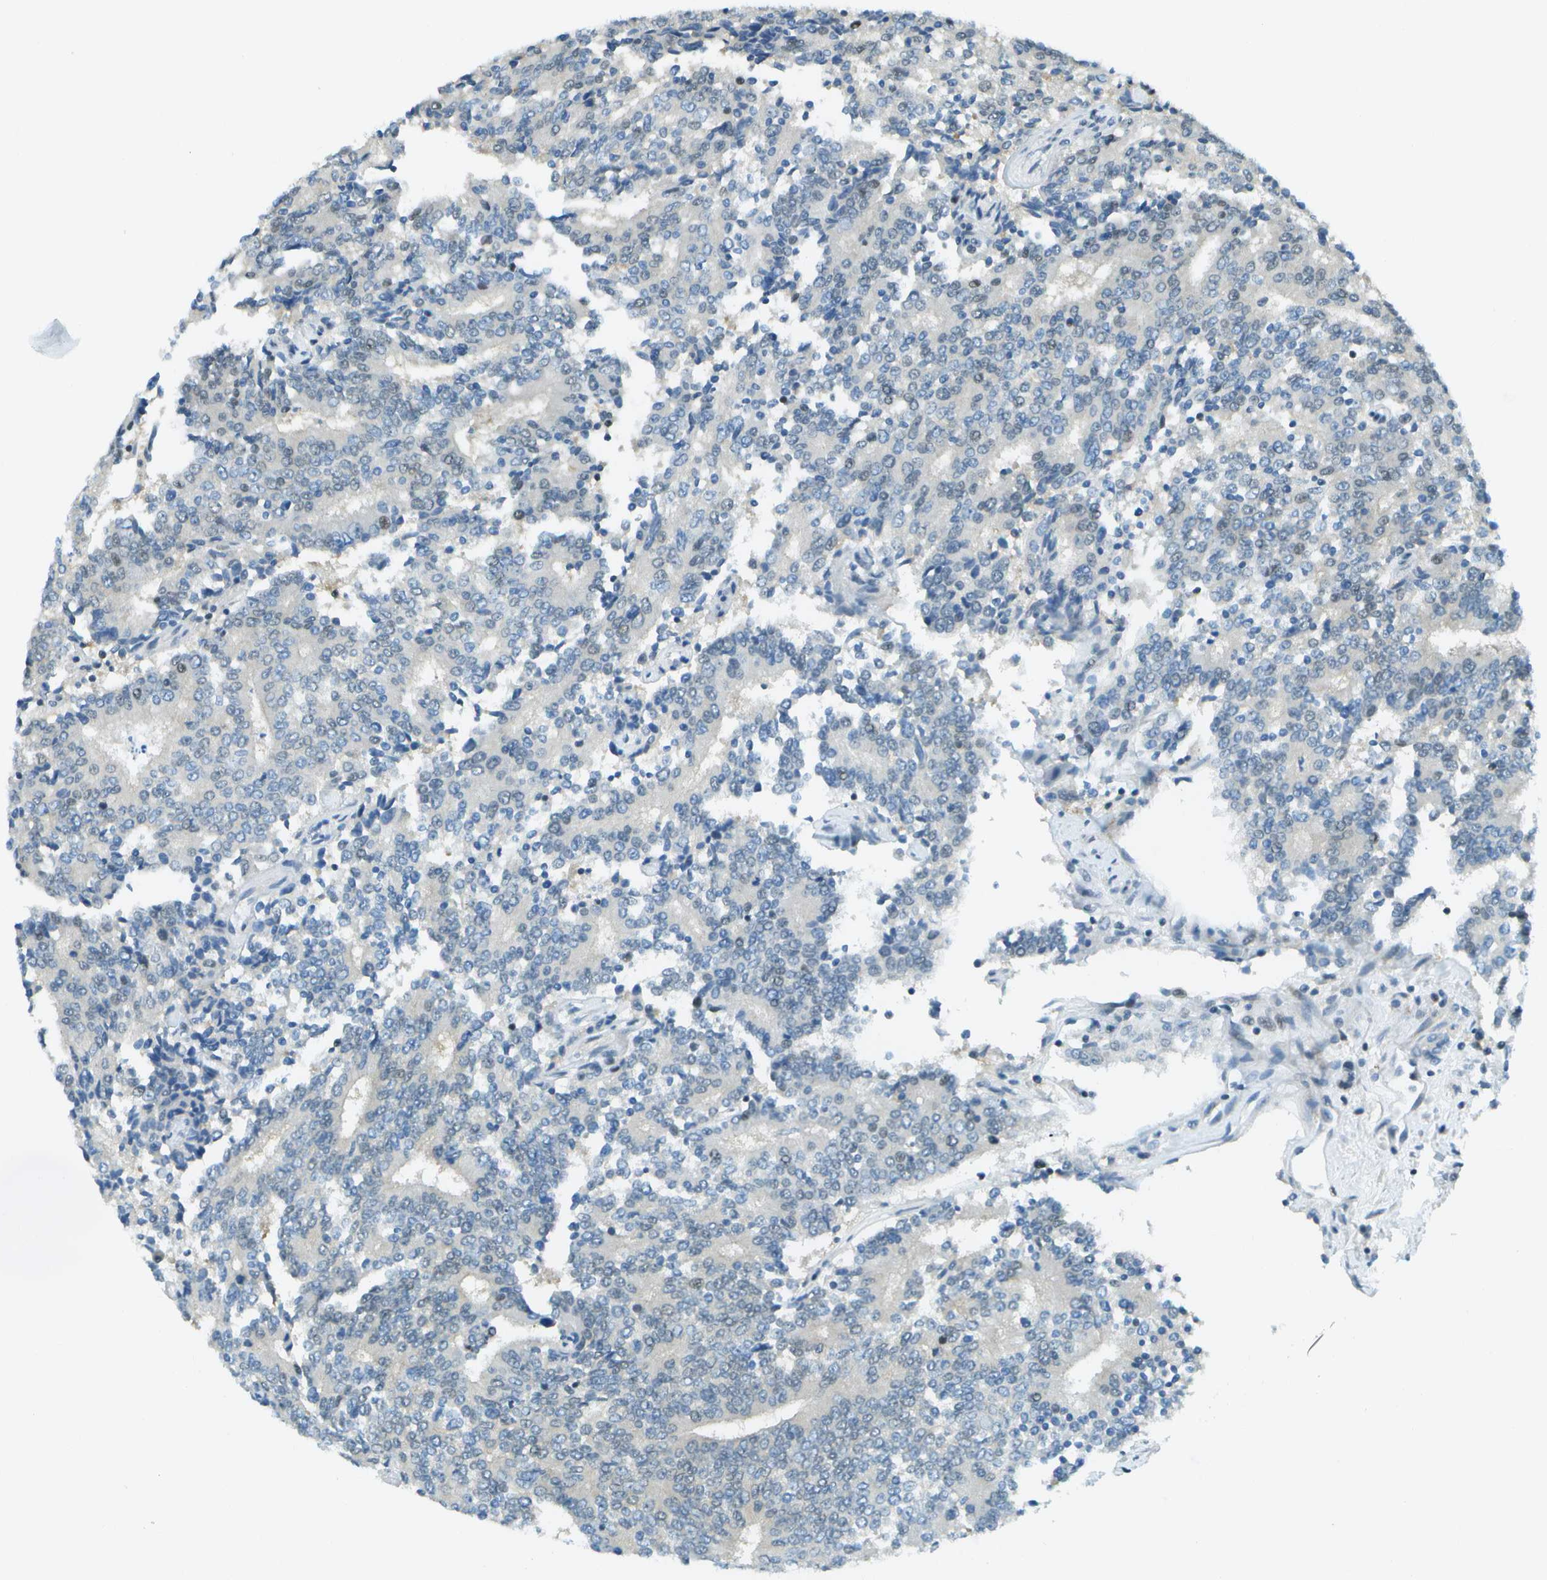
{"staining": {"intensity": "negative", "quantity": "none", "location": "none"}, "tissue": "prostate cancer", "cell_type": "Tumor cells", "image_type": "cancer", "snomed": [{"axis": "morphology", "description": "Normal tissue, NOS"}, {"axis": "morphology", "description": "Adenocarcinoma, High grade"}, {"axis": "topography", "description": "Prostate"}, {"axis": "topography", "description": "Seminal veicle"}], "caption": "Prostate high-grade adenocarcinoma stained for a protein using immunohistochemistry (IHC) exhibits no staining tumor cells.", "gene": "NEK11", "patient": {"sex": "male", "age": 55}}